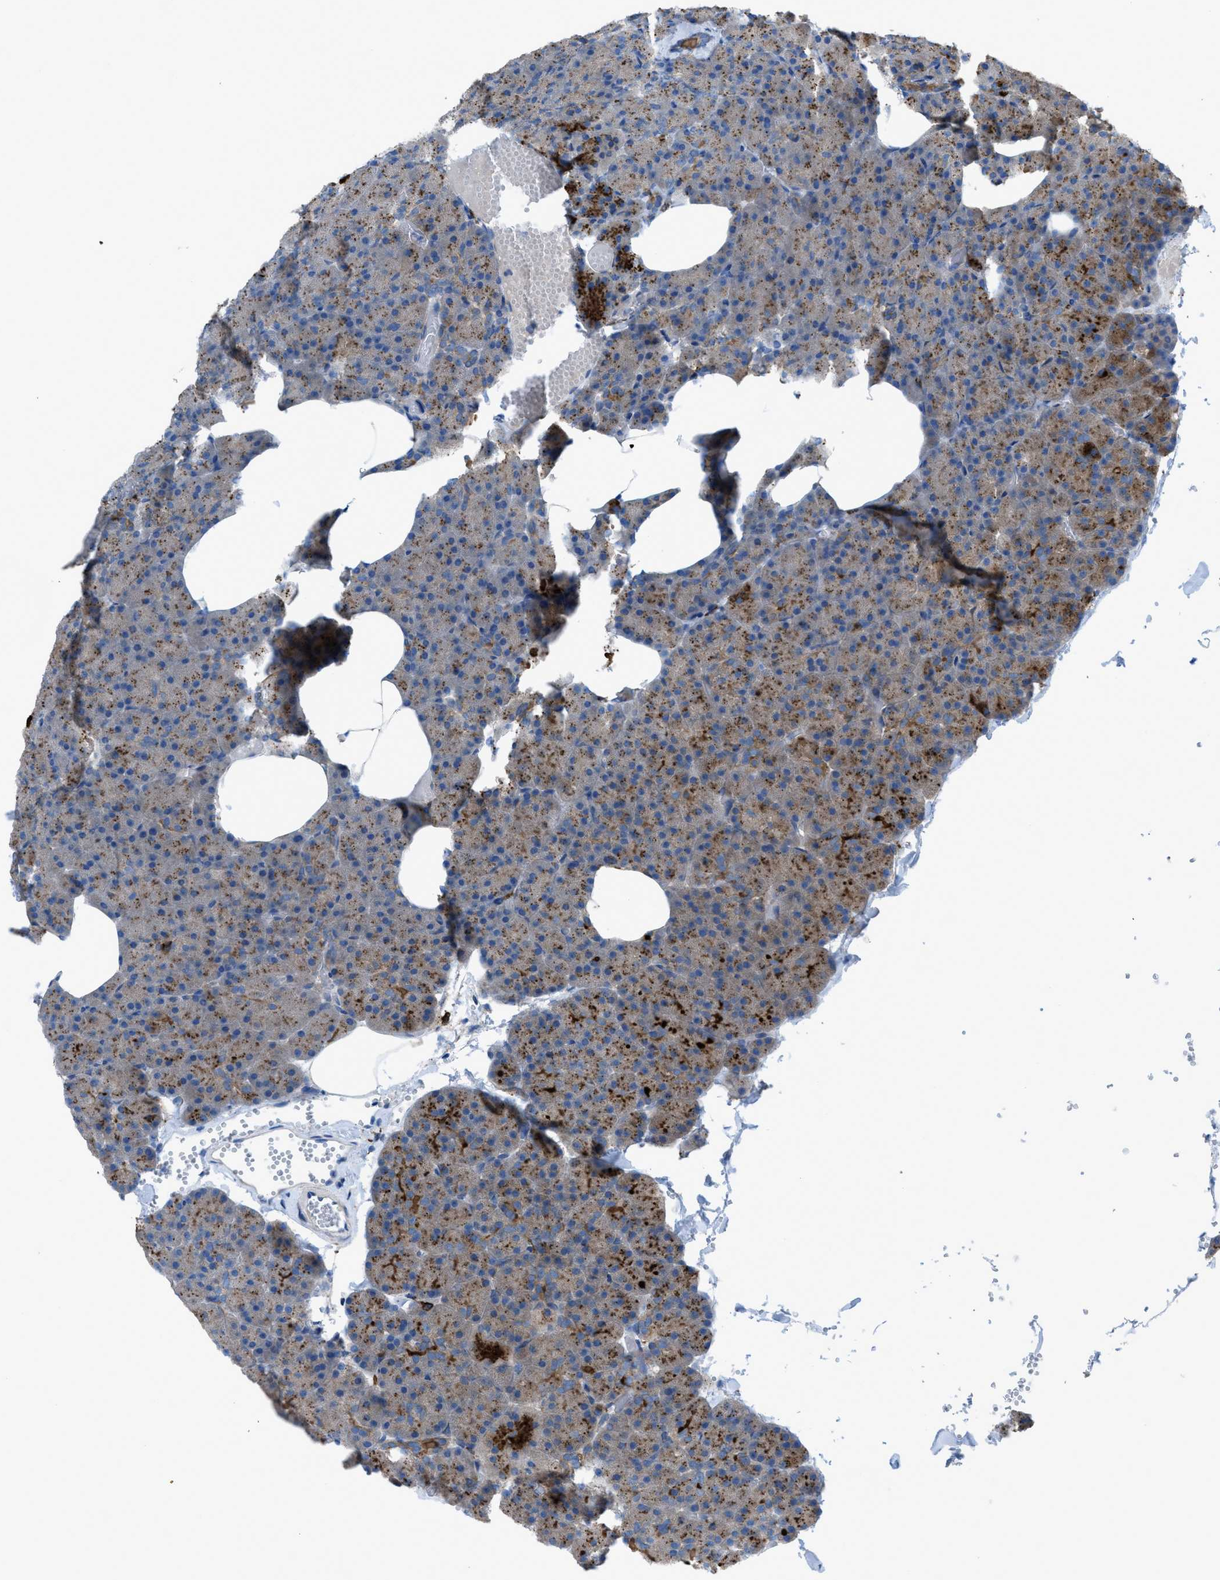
{"staining": {"intensity": "strong", "quantity": ">75%", "location": "cytoplasmic/membranous"}, "tissue": "pancreas", "cell_type": "Exocrine glandular cells", "image_type": "normal", "snomed": [{"axis": "morphology", "description": "Normal tissue, NOS"}, {"axis": "morphology", "description": "Carcinoid, malignant, NOS"}, {"axis": "topography", "description": "Pancreas"}], "caption": "A photomicrograph showing strong cytoplasmic/membranous expression in about >75% of exocrine glandular cells in benign pancreas, as visualized by brown immunohistochemical staining.", "gene": "EGFR", "patient": {"sex": "female", "age": 35}}